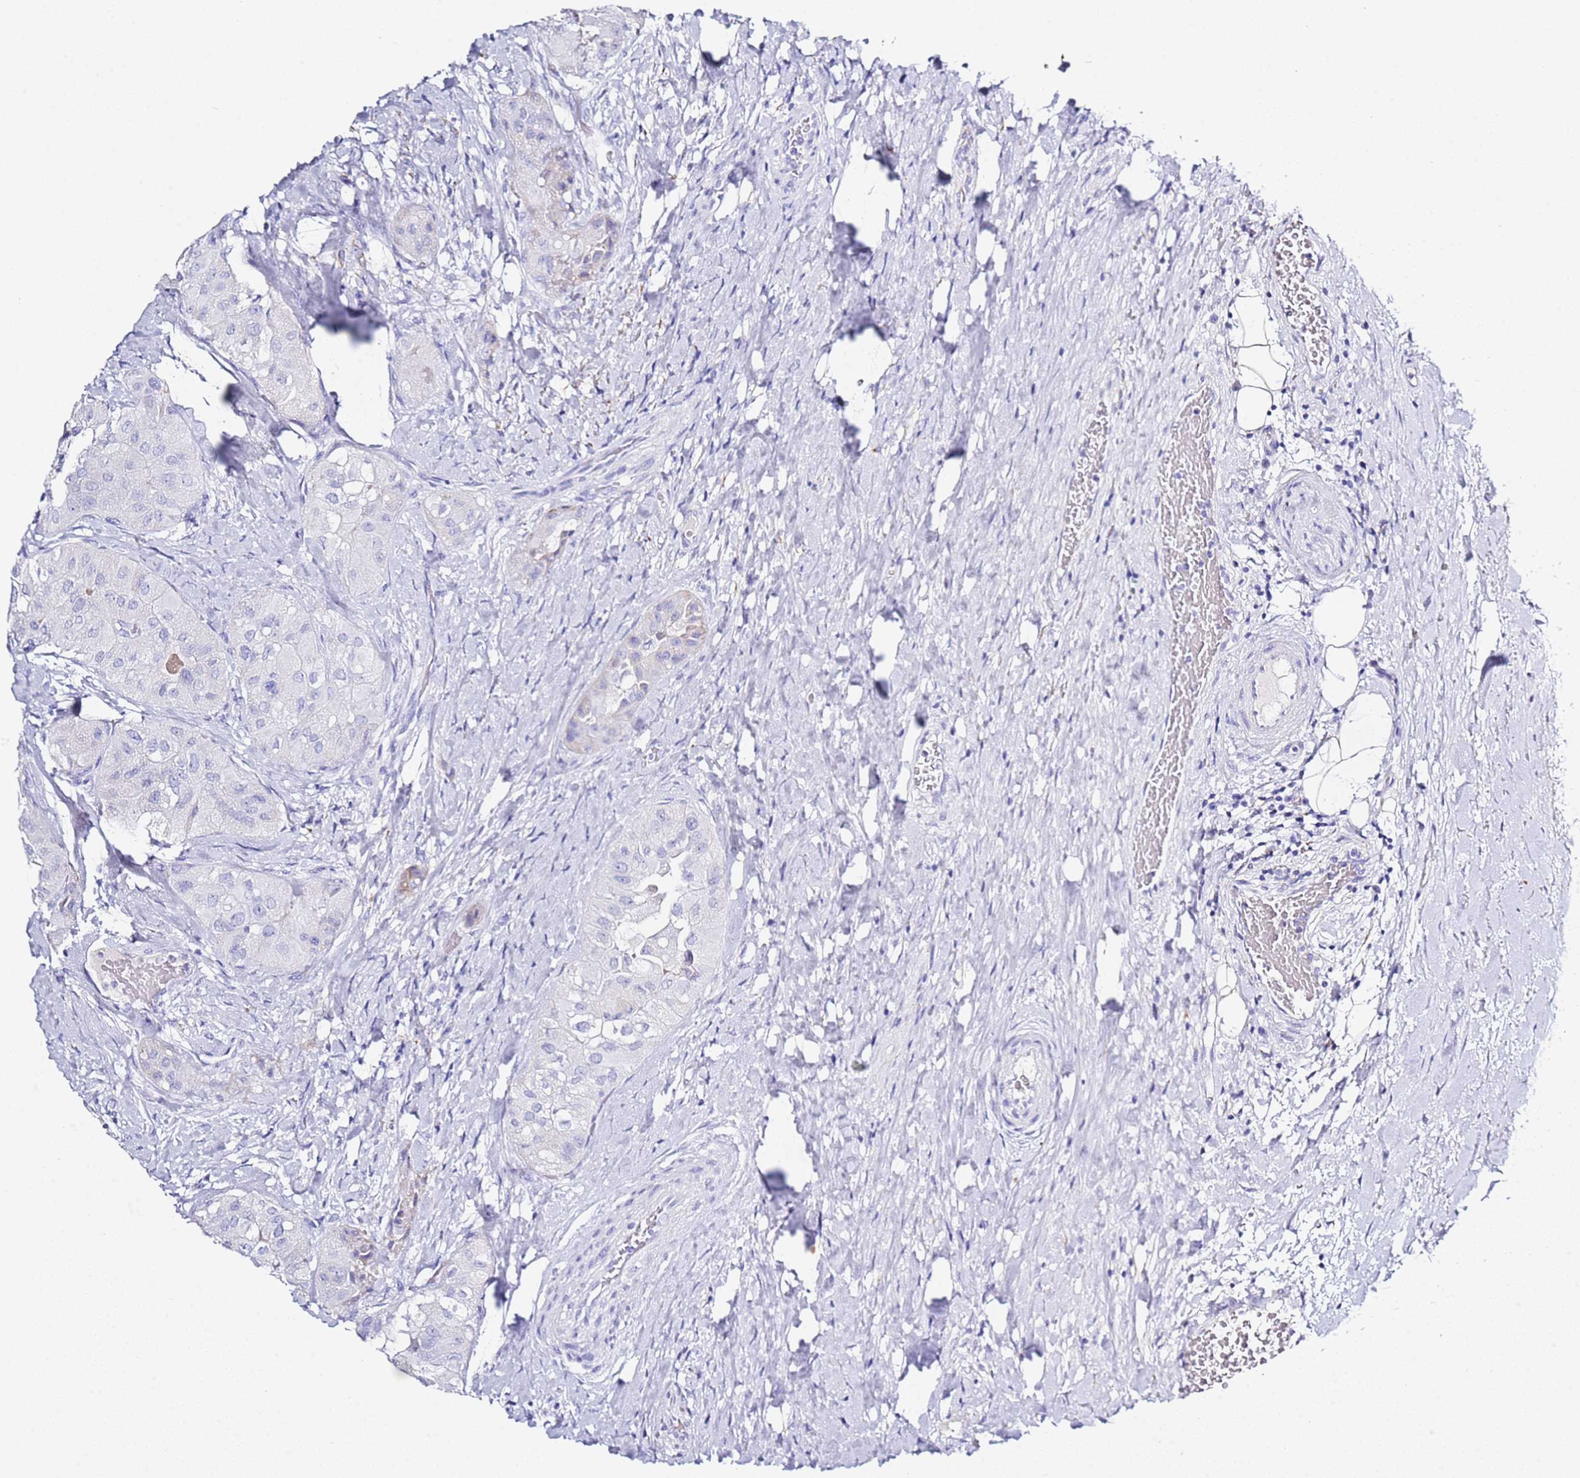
{"staining": {"intensity": "moderate", "quantity": "<25%", "location": "cytoplasmic/membranous"}, "tissue": "thyroid cancer", "cell_type": "Tumor cells", "image_type": "cancer", "snomed": [{"axis": "morphology", "description": "Normal tissue, NOS"}, {"axis": "morphology", "description": "Papillary adenocarcinoma, NOS"}, {"axis": "topography", "description": "Thyroid gland"}], "caption": "Brown immunohistochemical staining in human thyroid cancer displays moderate cytoplasmic/membranous expression in about <25% of tumor cells. The staining was performed using DAB to visualize the protein expression in brown, while the nuclei were stained in blue with hematoxylin (Magnification: 20x).", "gene": "PTBP2", "patient": {"sex": "female", "age": 59}}